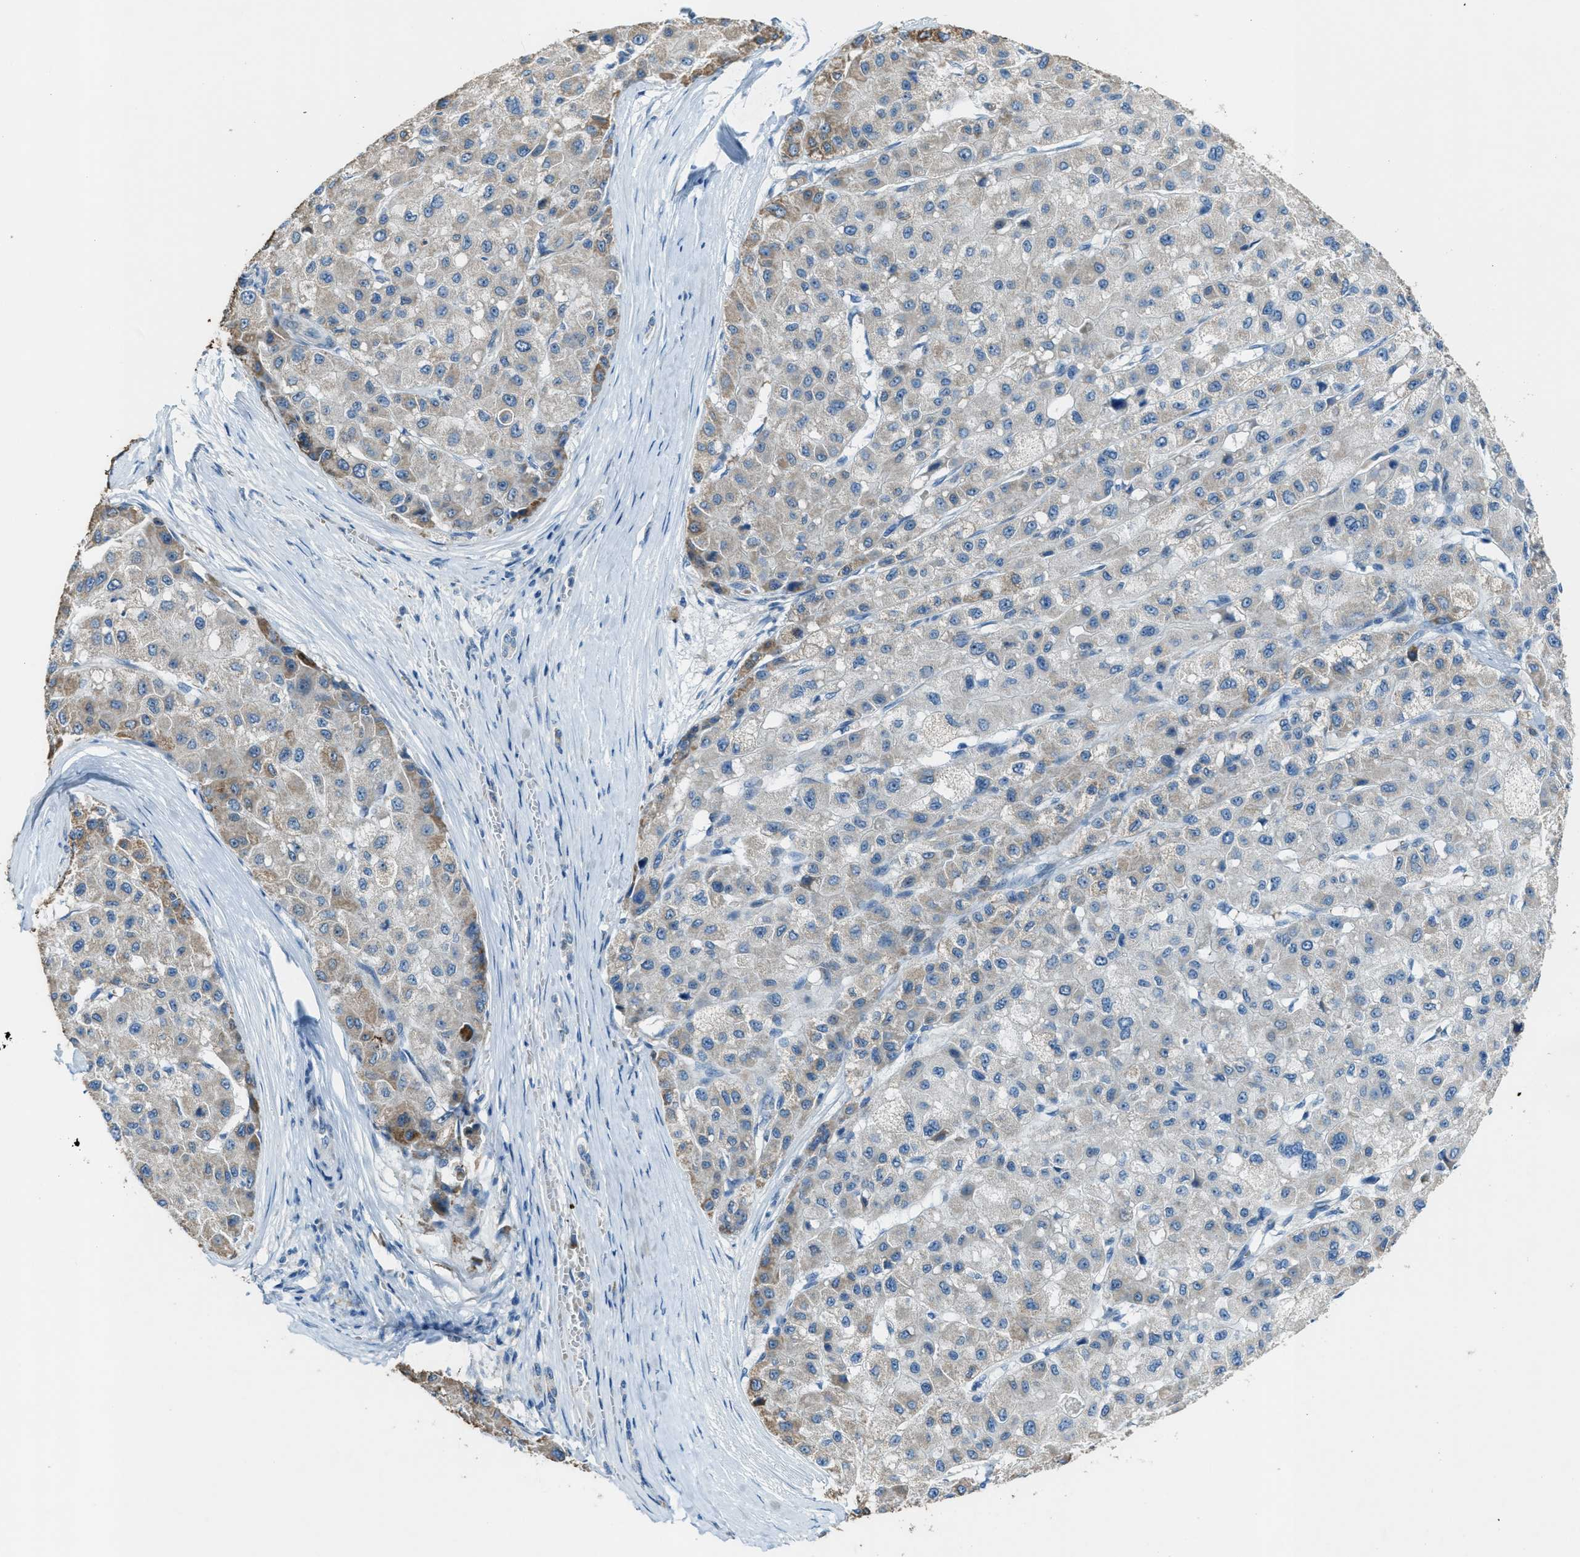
{"staining": {"intensity": "weak", "quantity": "<25%", "location": "cytoplasmic/membranous"}, "tissue": "liver cancer", "cell_type": "Tumor cells", "image_type": "cancer", "snomed": [{"axis": "morphology", "description": "Carcinoma, Hepatocellular, NOS"}, {"axis": "topography", "description": "Liver"}], "caption": "Protein analysis of liver cancer exhibits no significant positivity in tumor cells.", "gene": "CDON", "patient": {"sex": "male", "age": 80}}